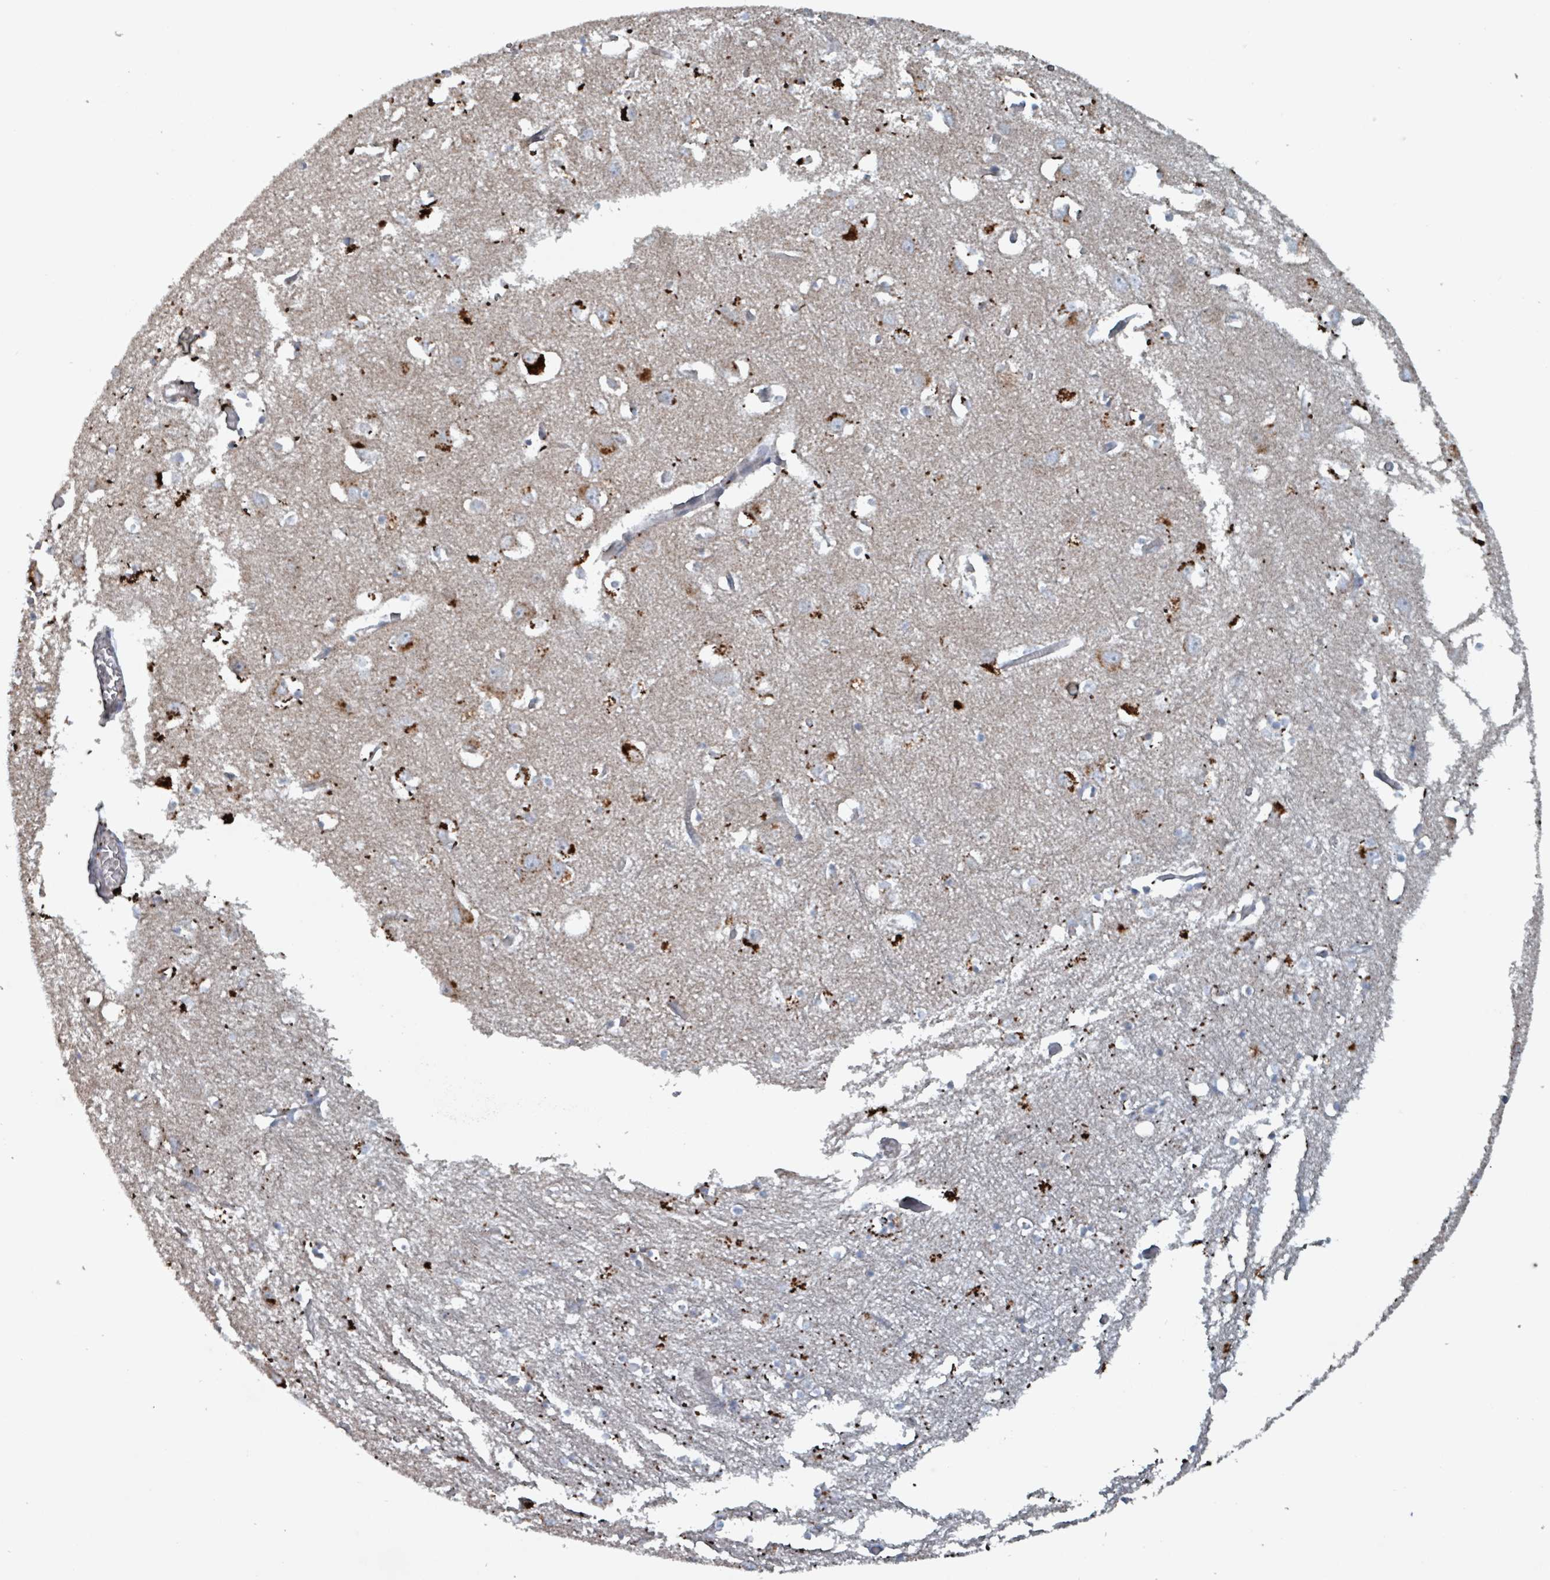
{"staining": {"intensity": "negative", "quantity": "none", "location": "none"}, "tissue": "cerebral cortex", "cell_type": "Endothelial cells", "image_type": "normal", "snomed": [{"axis": "morphology", "description": "Normal tissue, NOS"}, {"axis": "topography", "description": "Cerebral cortex"}], "caption": "There is no significant positivity in endothelial cells of cerebral cortex. (DAB (3,3'-diaminobenzidine) IHC, high magnification).", "gene": "ABHD18", "patient": {"sex": "male", "age": 70}}